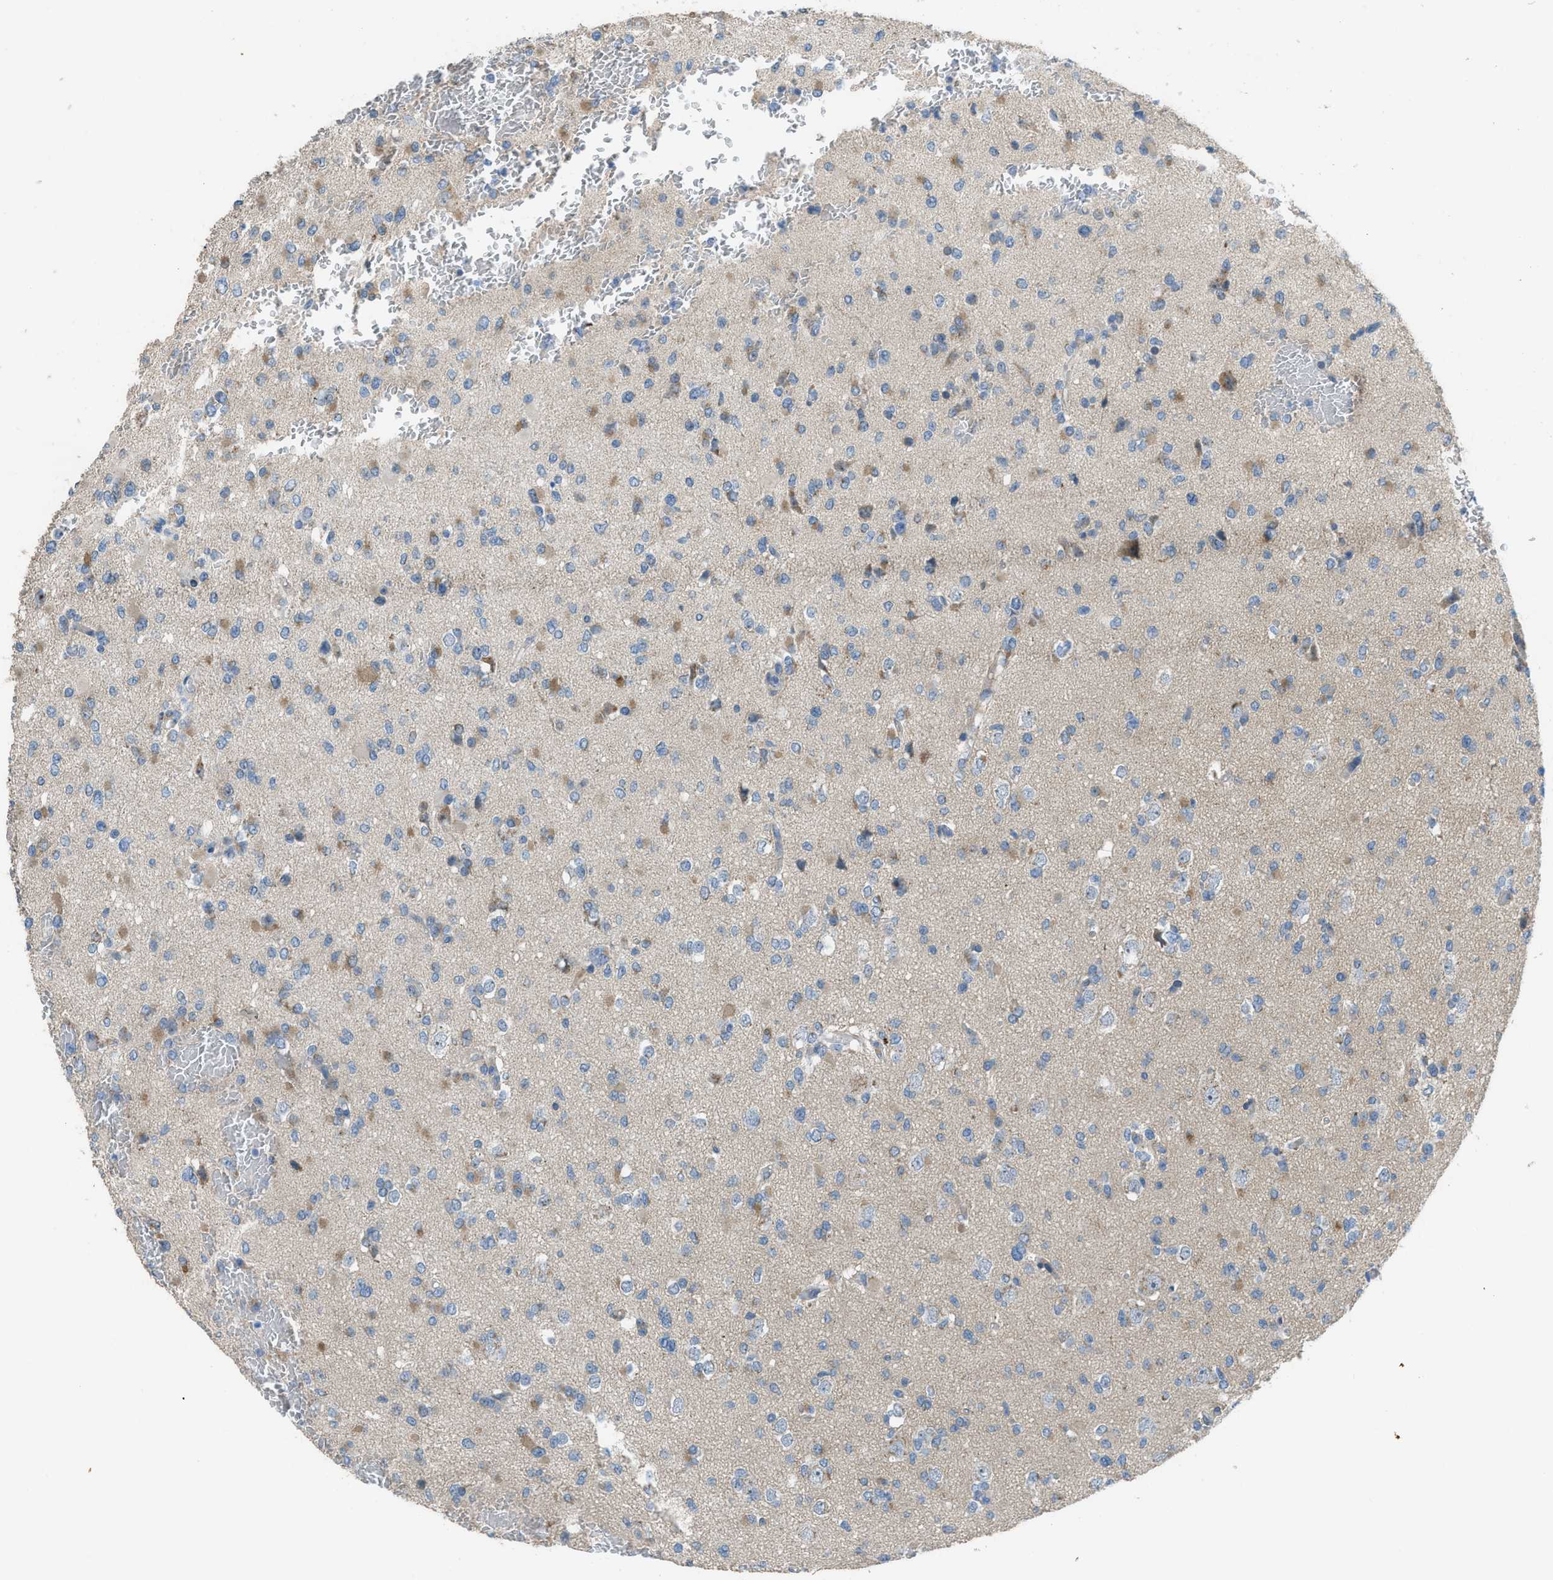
{"staining": {"intensity": "moderate", "quantity": "<25%", "location": "cytoplasmic/membranous"}, "tissue": "glioma", "cell_type": "Tumor cells", "image_type": "cancer", "snomed": [{"axis": "morphology", "description": "Glioma, malignant, Low grade"}, {"axis": "topography", "description": "Brain"}], "caption": "This photomicrograph demonstrates glioma stained with immunohistochemistry (IHC) to label a protein in brown. The cytoplasmic/membranous of tumor cells show moderate positivity for the protein. Nuclei are counter-stained blue.", "gene": "TIMD4", "patient": {"sex": "female", "age": 22}}